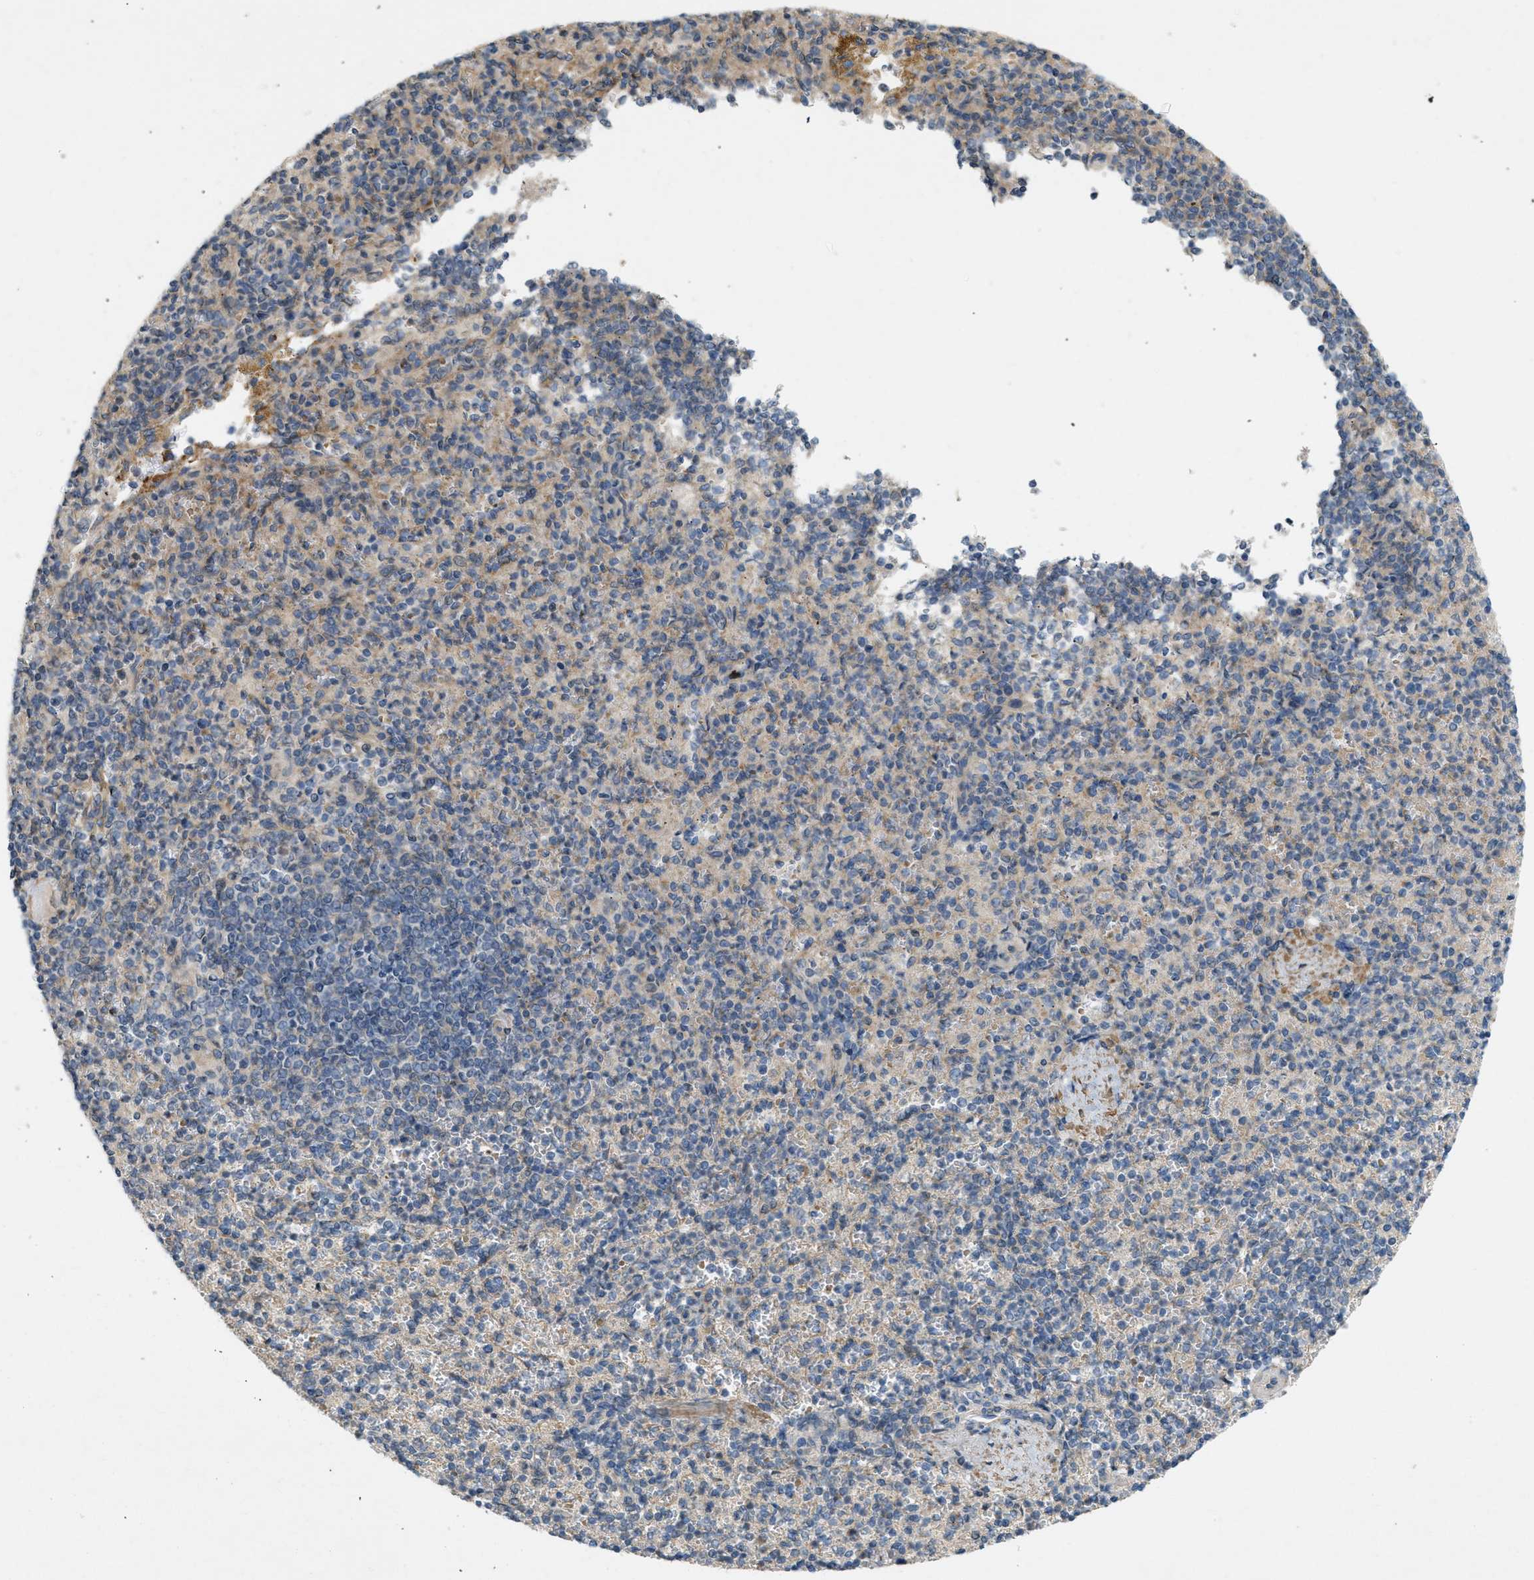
{"staining": {"intensity": "negative", "quantity": "none", "location": "none"}, "tissue": "spleen", "cell_type": "Cells in red pulp", "image_type": "normal", "snomed": [{"axis": "morphology", "description": "Normal tissue, NOS"}, {"axis": "topography", "description": "Spleen"}], "caption": "This is an IHC image of normal human spleen. There is no staining in cells in red pulp.", "gene": "F8", "patient": {"sex": "female", "age": 74}}